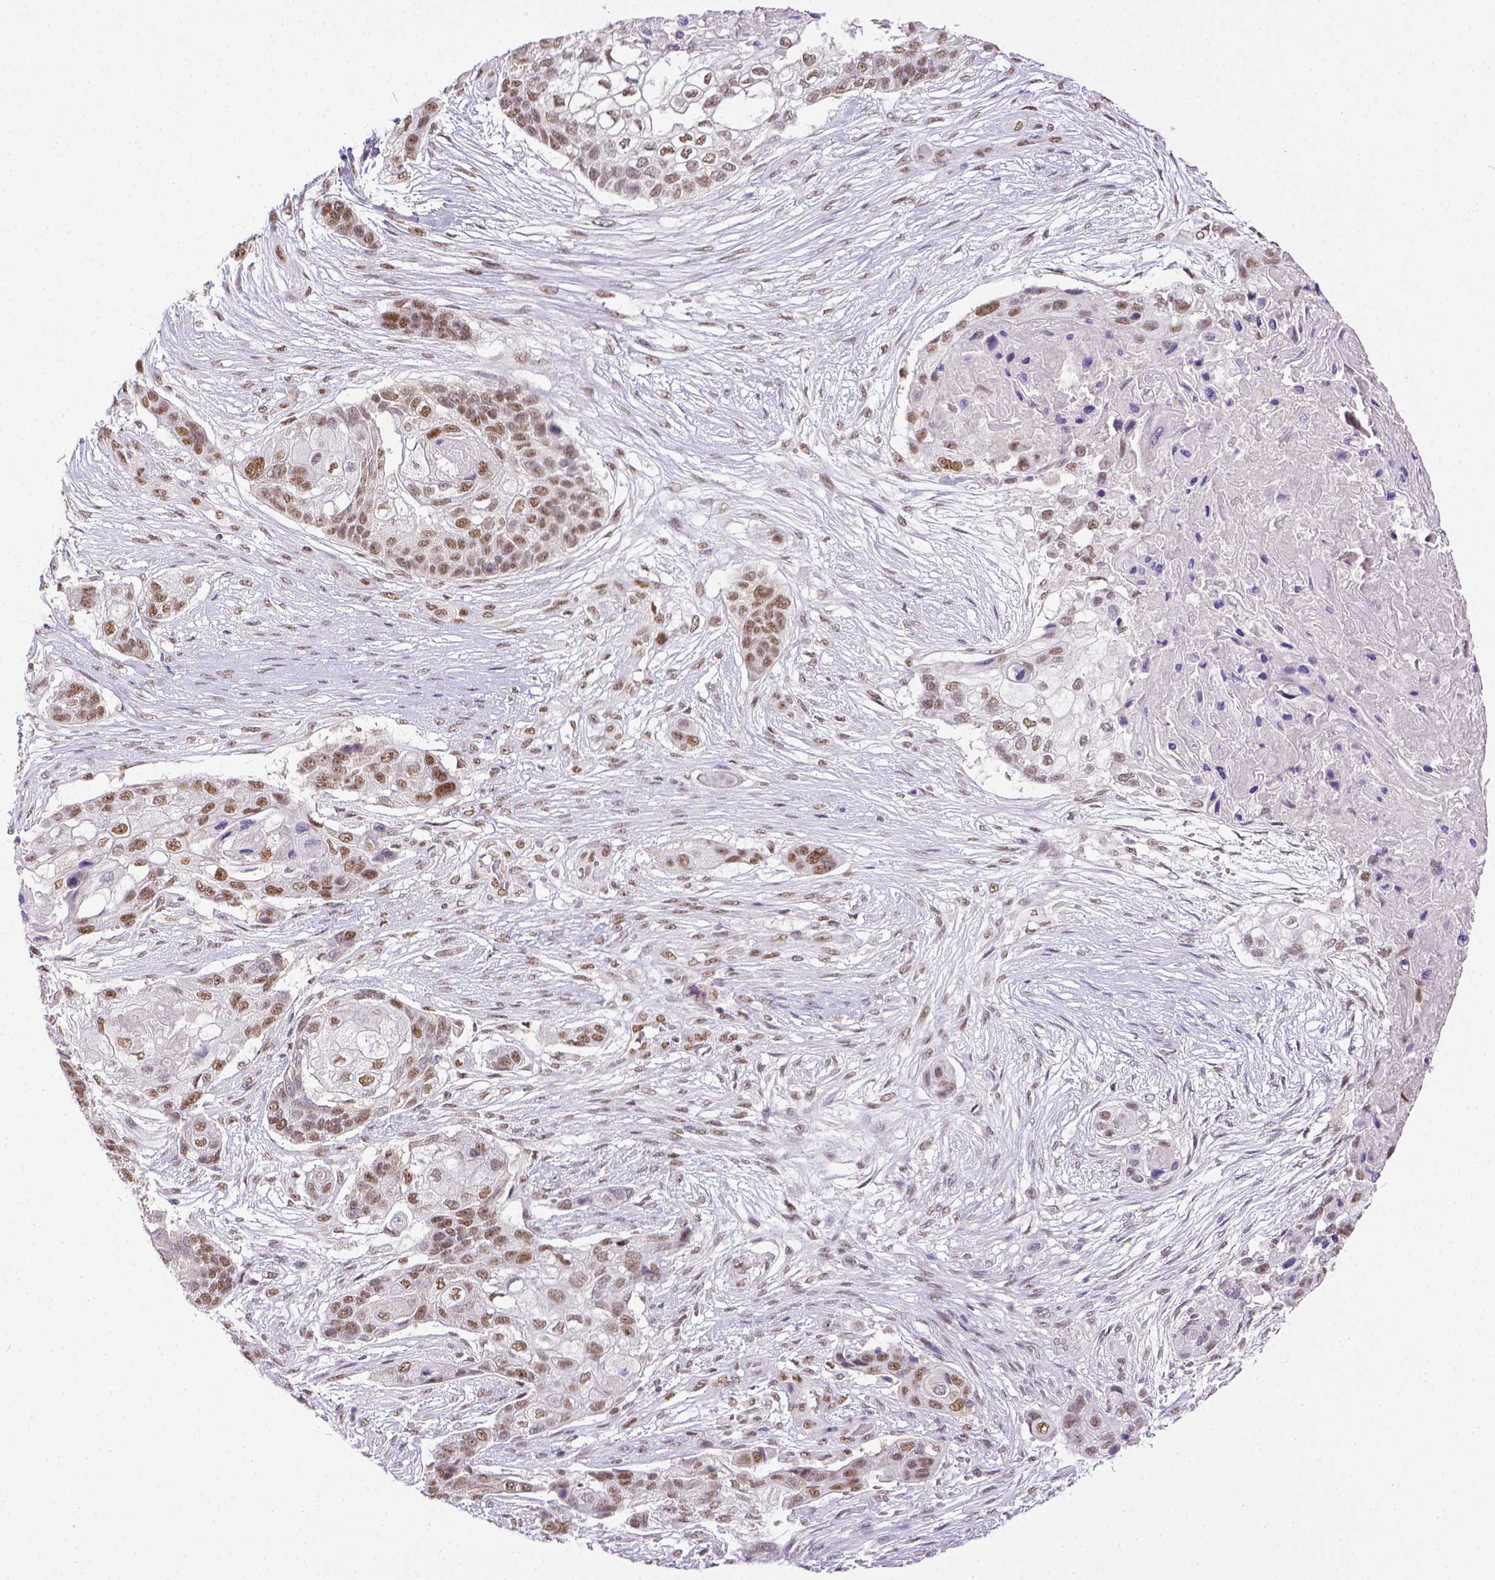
{"staining": {"intensity": "moderate", "quantity": ">75%", "location": "nuclear"}, "tissue": "lung cancer", "cell_type": "Tumor cells", "image_type": "cancer", "snomed": [{"axis": "morphology", "description": "Squamous cell carcinoma, NOS"}, {"axis": "topography", "description": "Lung"}], "caption": "Immunohistochemistry (IHC) staining of lung squamous cell carcinoma, which shows medium levels of moderate nuclear positivity in about >75% of tumor cells indicating moderate nuclear protein expression. The staining was performed using DAB (3,3'-diaminobenzidine) (brown) for protein detection and nuclei were counterstained in hematoxylin (blue).", "gene": "ERCC1", "patient": {"sex": "male", "age": 69}}